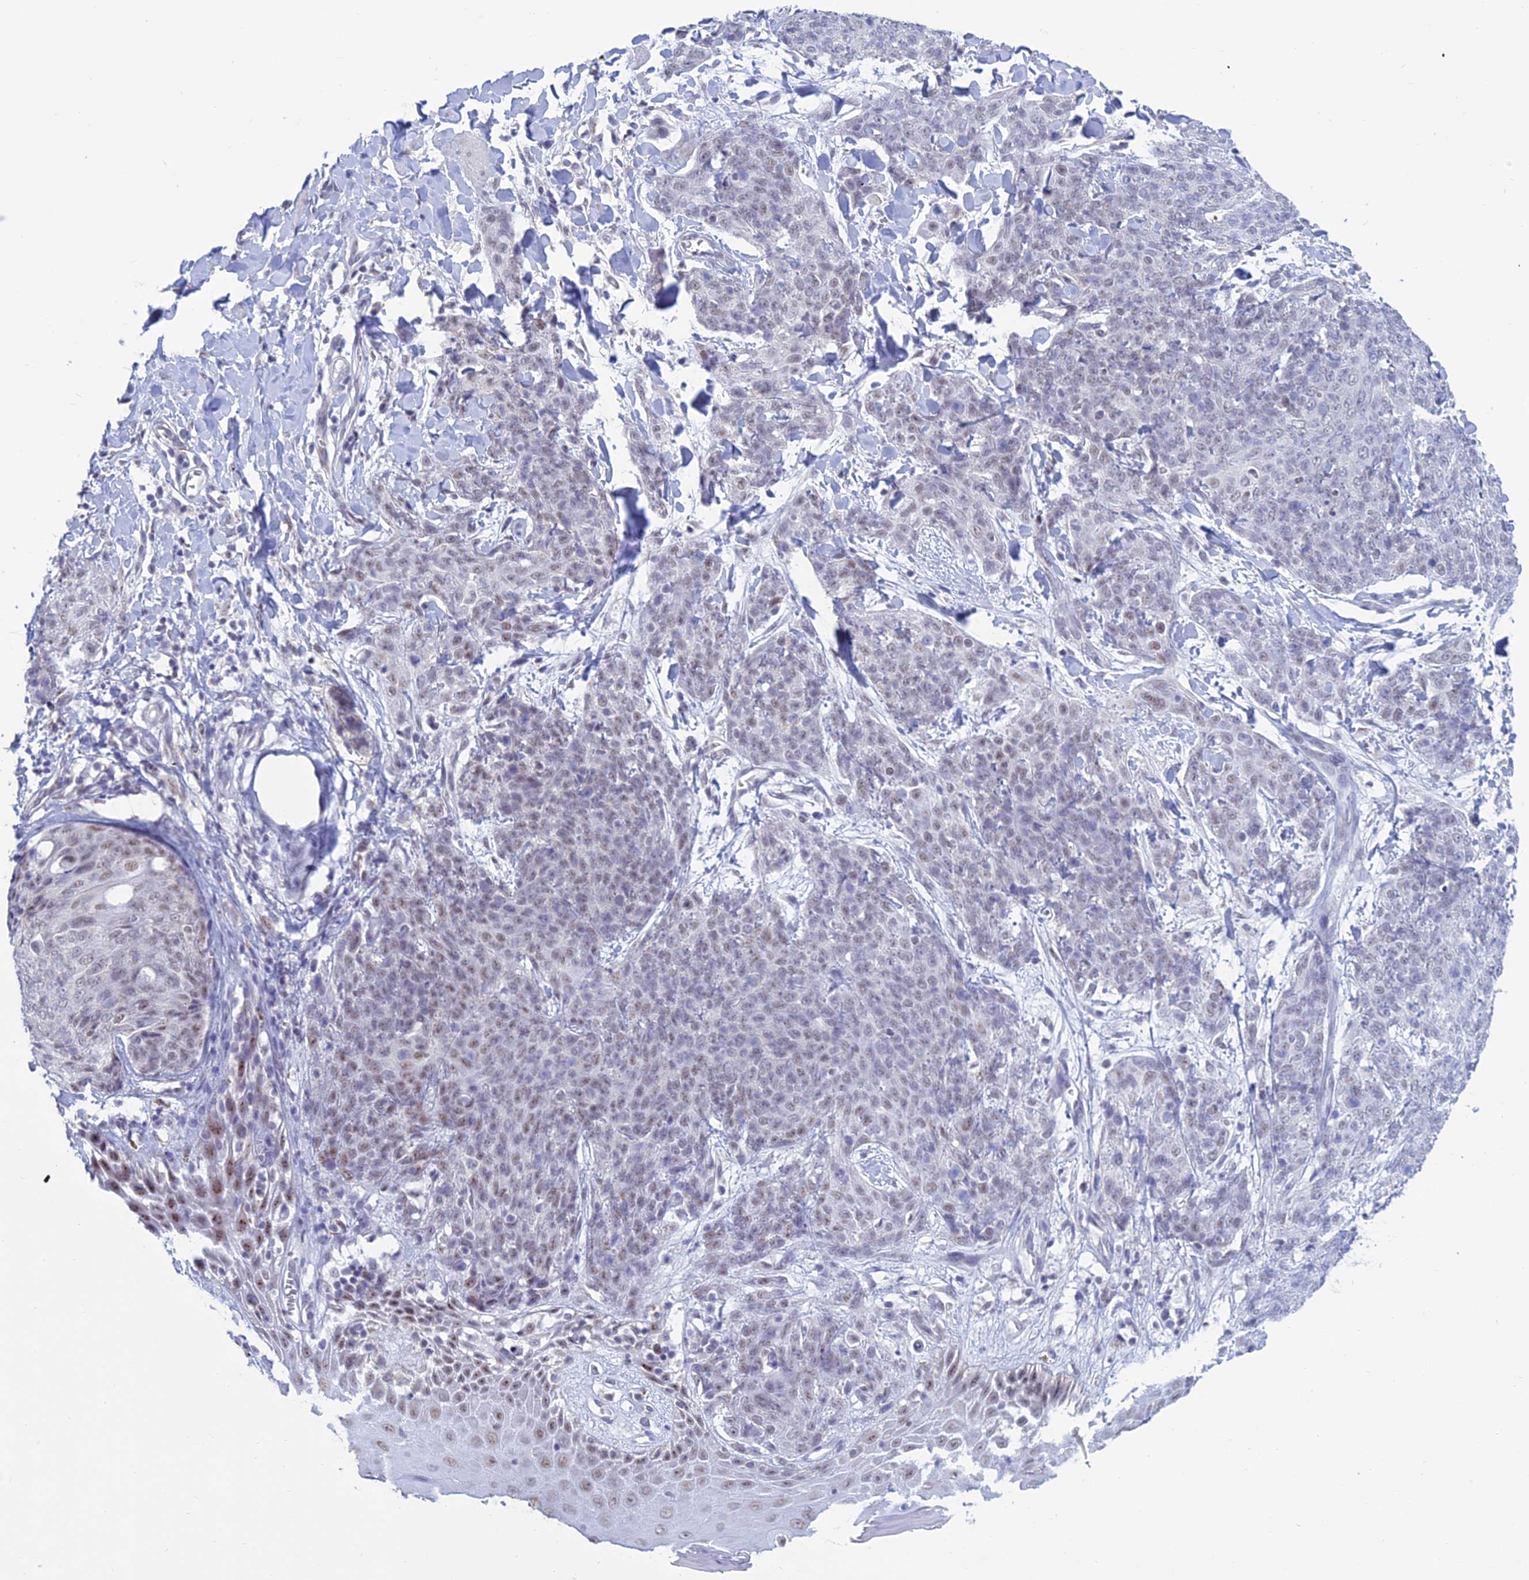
{"staining": {"intensity": "weak", "quantity": "25%-75%", "location": "nuclear"}, "tissue": "skin cancer", "cell_type": "Tumor cells", "image_type": "cancer", "snomed": [{"axis": "morphology", "description": "Squamous cell carcinoma, NOS"}, {"axis": "topography", "description": "Skin"}, {"axis": "topography", "description": "Vulva"}], "caption": "Tumor cells exhibit low levels of weak nuclear staining in about 25%-75% of cells in skin cancer (squamous cell carcinoma).", "gene": "KLF14", "patient": {"sex": "female", "age": 85}}